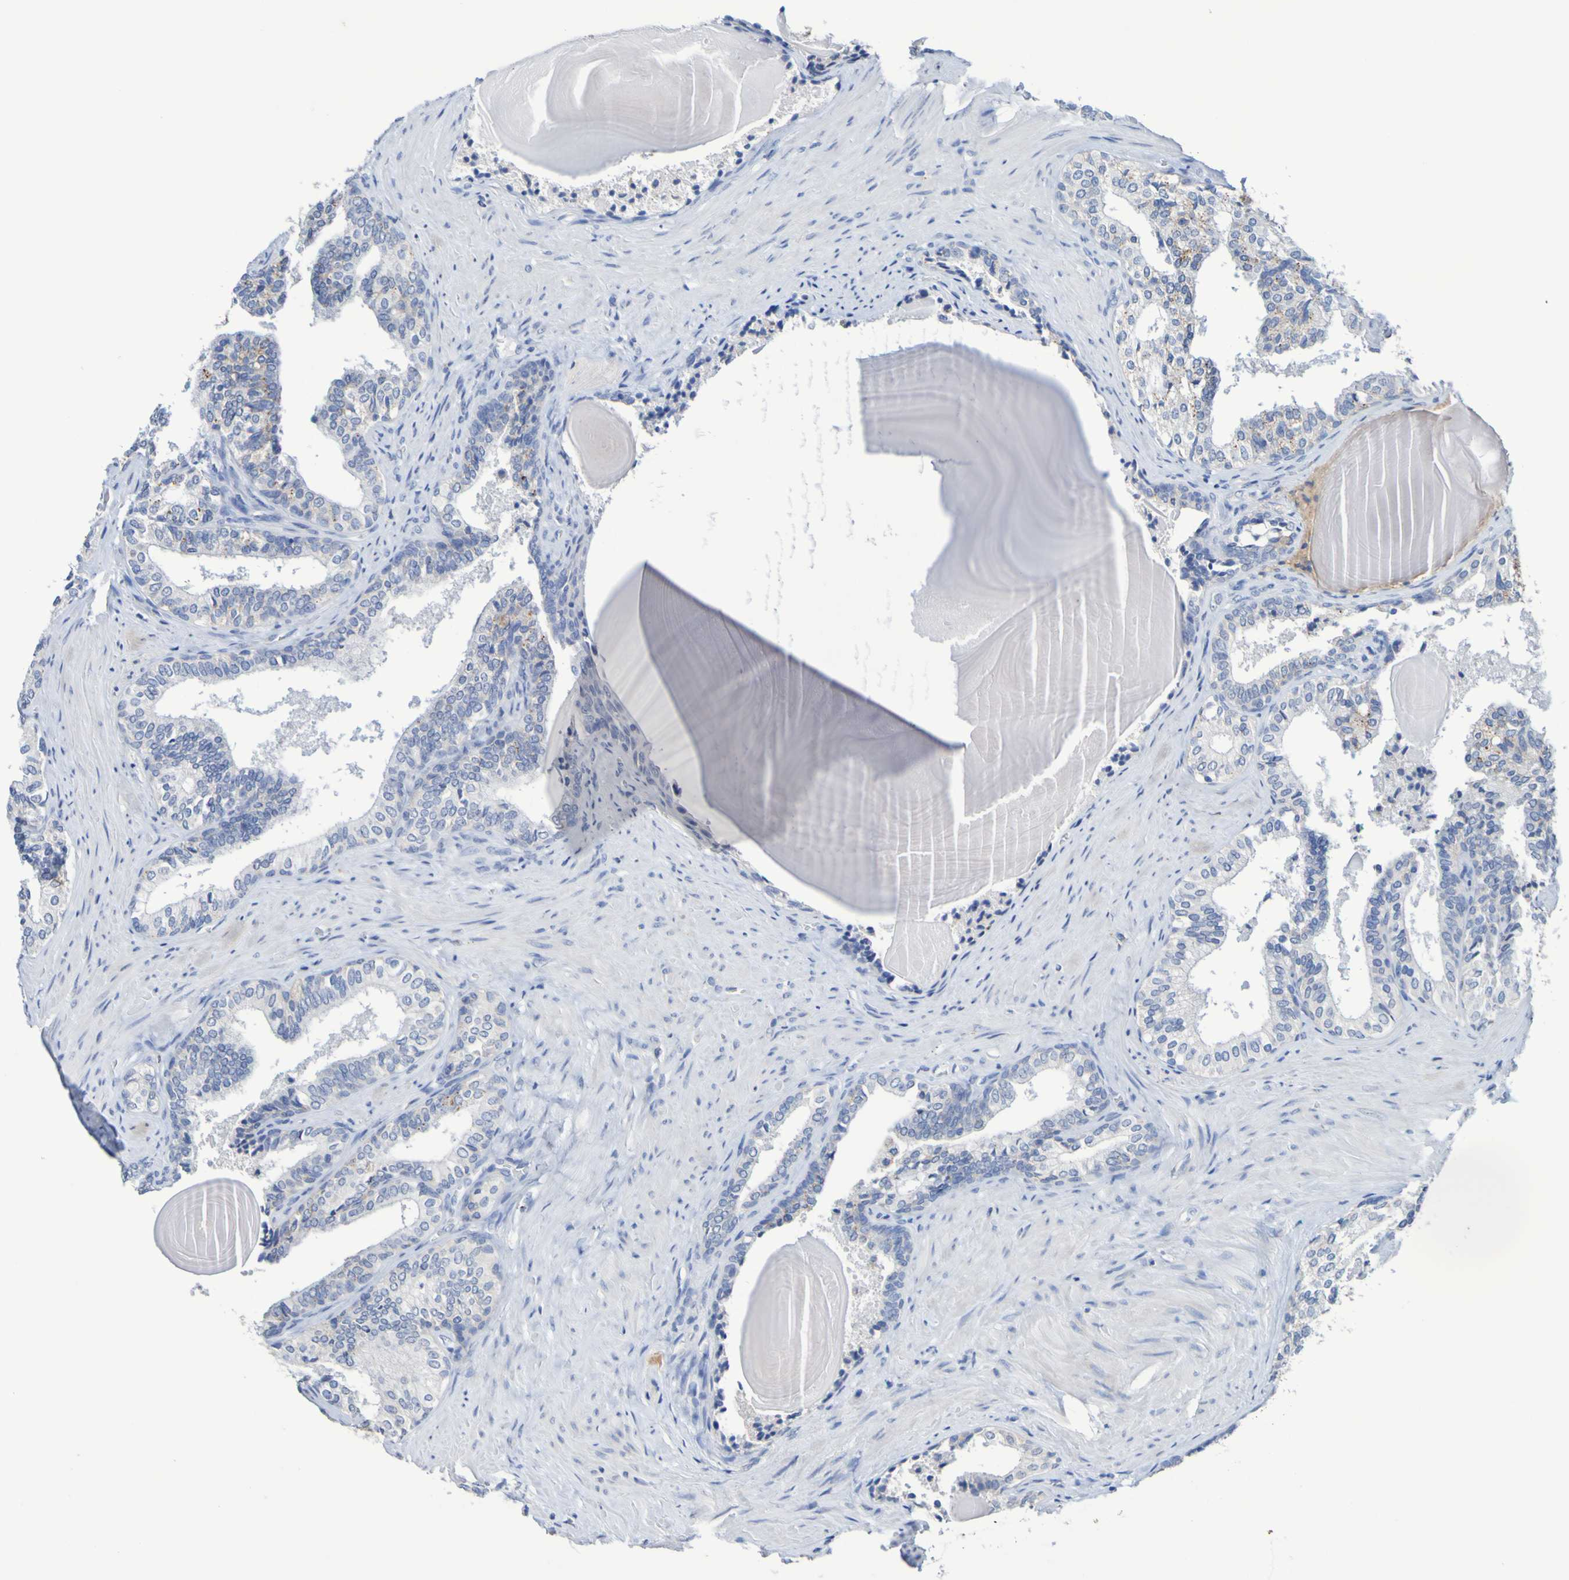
{"staining": {"intensity": "weak", "quantity": "<25%", "location": "cytoplasmic/membranous"}, "tissue": "prostate cancer", "cell_type": "Tumor cells", "image_type": "cancer", "snomed": [{"axis": "morphology", "description": "Adenocarcinoma, Low grade"}, {"axis": "topography", "description": "Prostate"}], "caption": "The micrograph shows no staining of tumor cells in prostate cancer.", "gene": "SLC3A2", "patient": {"sex": "male", "age": 60}}